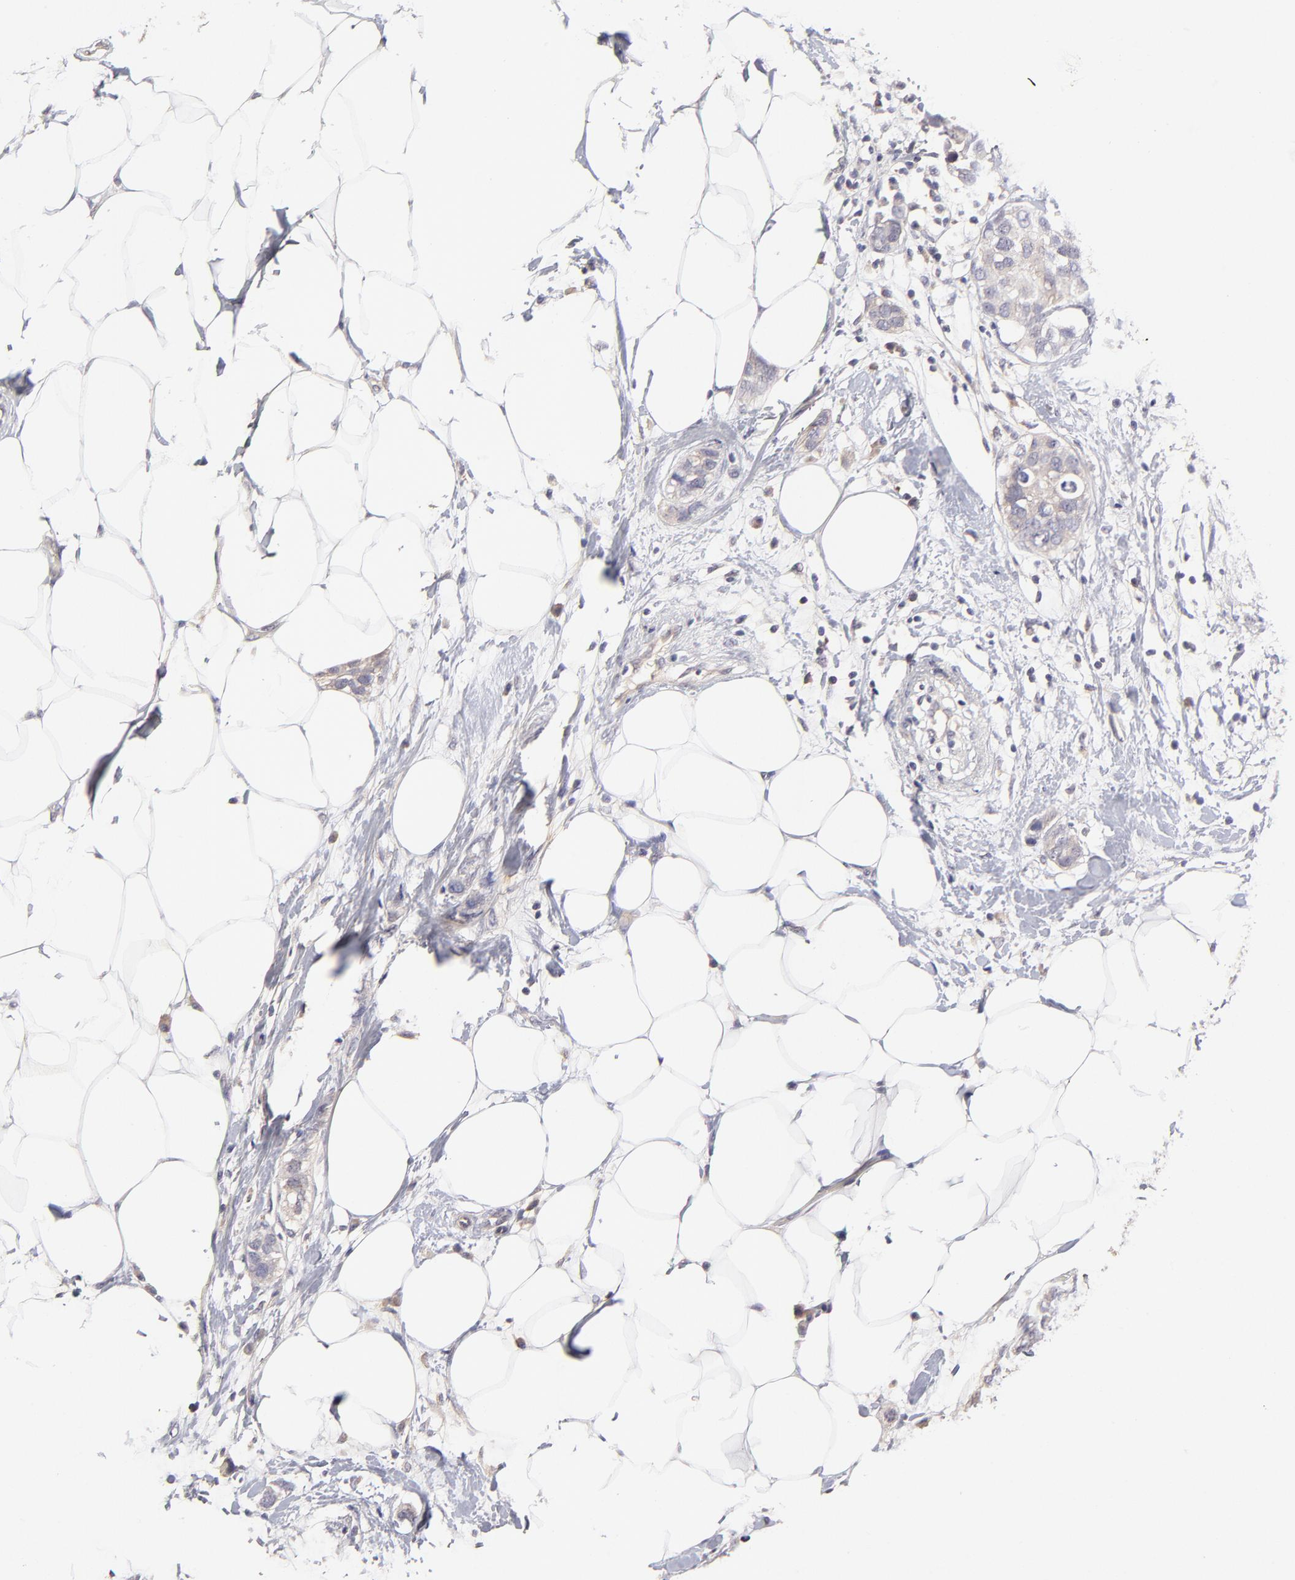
{"staining": {"intensity": "weak", "quantity": "<25%", "location": "cytoplasmic/membranous"}, "tissue": "breast cancer", "cell_type": "Tumor cells", "image_type": "cancer", "snomed": [{"axis": "morphology", "description": "Normal tissue, NOS"}, {"axis": "morphology", "description": "Duct carcinoma"}, {"axis": "topography", "description": "Breast"}], "caption": "DAB immunohistochemical staining of human breast intraductal carcinoma displays no significant expression in tumor cells.", "gene": "BTG2", "patient": {"sex": "female", "age": 50}}